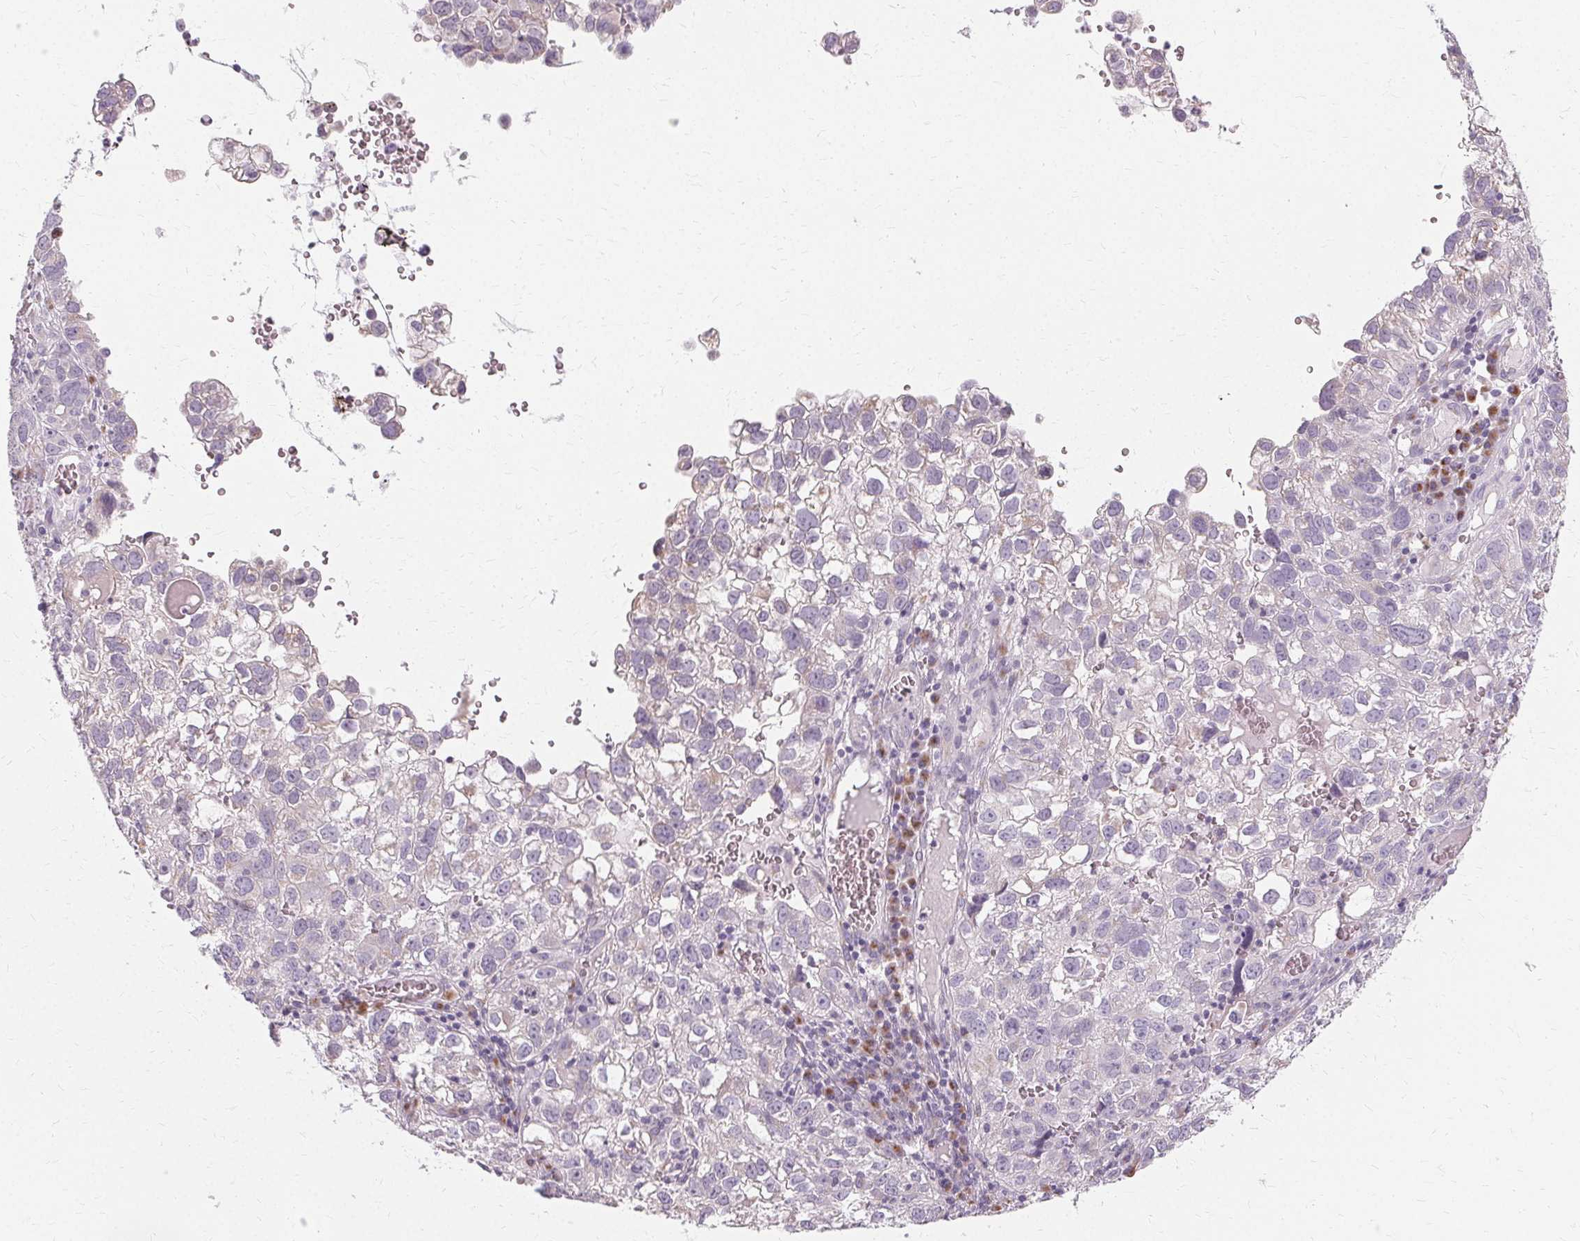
{"staining": {"intensity": "negative", "quantity": "none", "location": "none"}, "tissue": "cervical cancer", "cell_type": "Tumor cells", "image_type": "cancer", "snomed": [{"axis": "morphology", "description": "Squamous cell carcinoma, NOS"}, {"axis": "topography", "description": "Cervix"}], "caption": "The histopathology image reveals no significant staining in tumor cells of squamous cell carcinoma (cervical).", "gene": "FCRL3", "patient": {"sex": "female", "age": 55}}